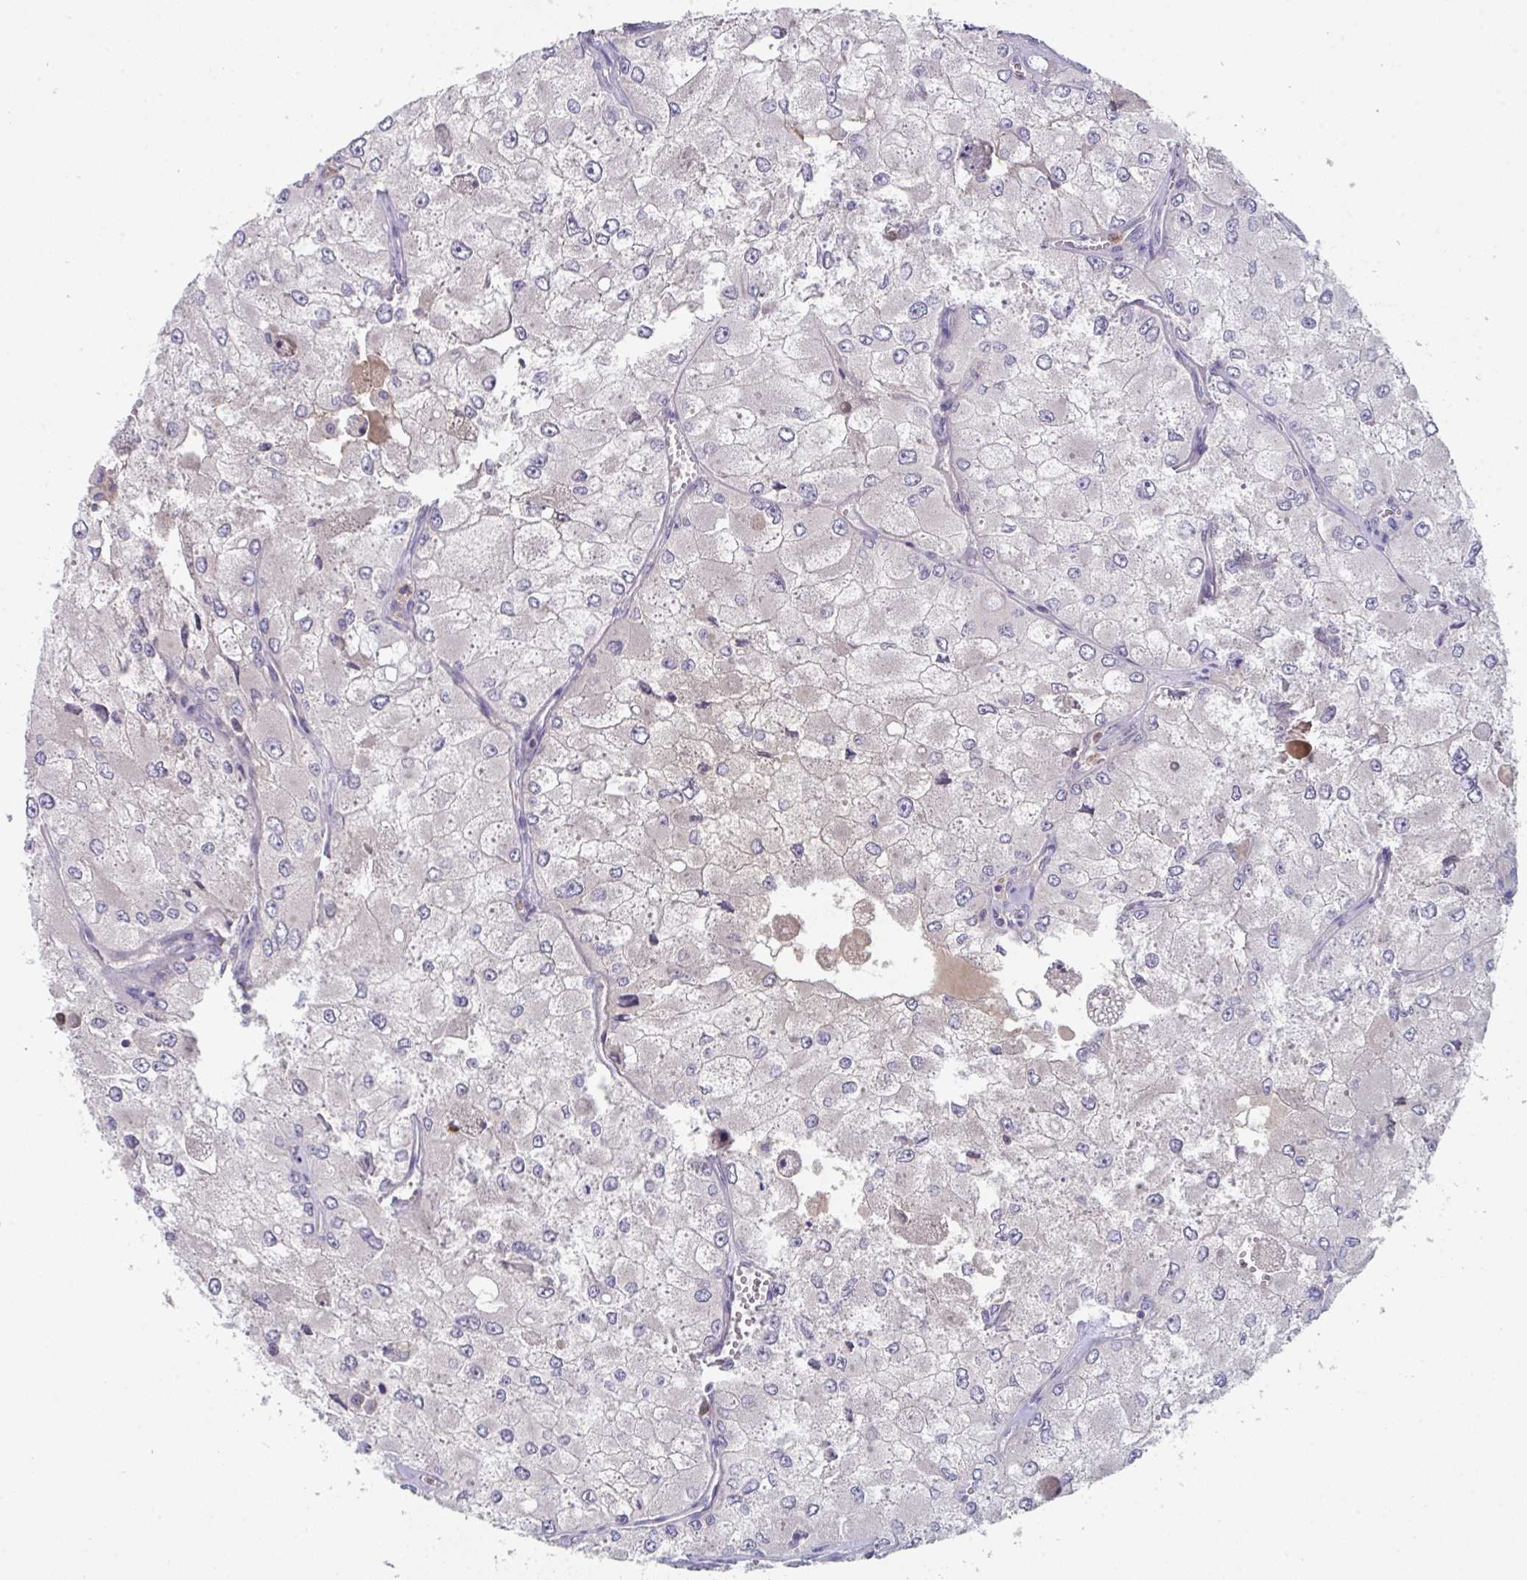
{"staining": {"intensity": "negative", "quantity": "none", "location": "none"}, "tissue": "renal cancer", "cell_type": "Tumor cells", "image_type": "cancer", "snomed": [{"axis": "morphology", "description": "Adenocarcinoma, NOS"}, {"axis": "topography", "description": "Kidney"}], "caption": "Immunohistochemistry (IHC) histopathology image of human renal cancer (adenocarcinoma) stained for a protein (brown), which displays no expression in tumor cells. (Immunohistochemistry, brightfield microscopy, high magnification).", "gene": "HGFAC", "patient": {"sex": "female", "age": 70}}